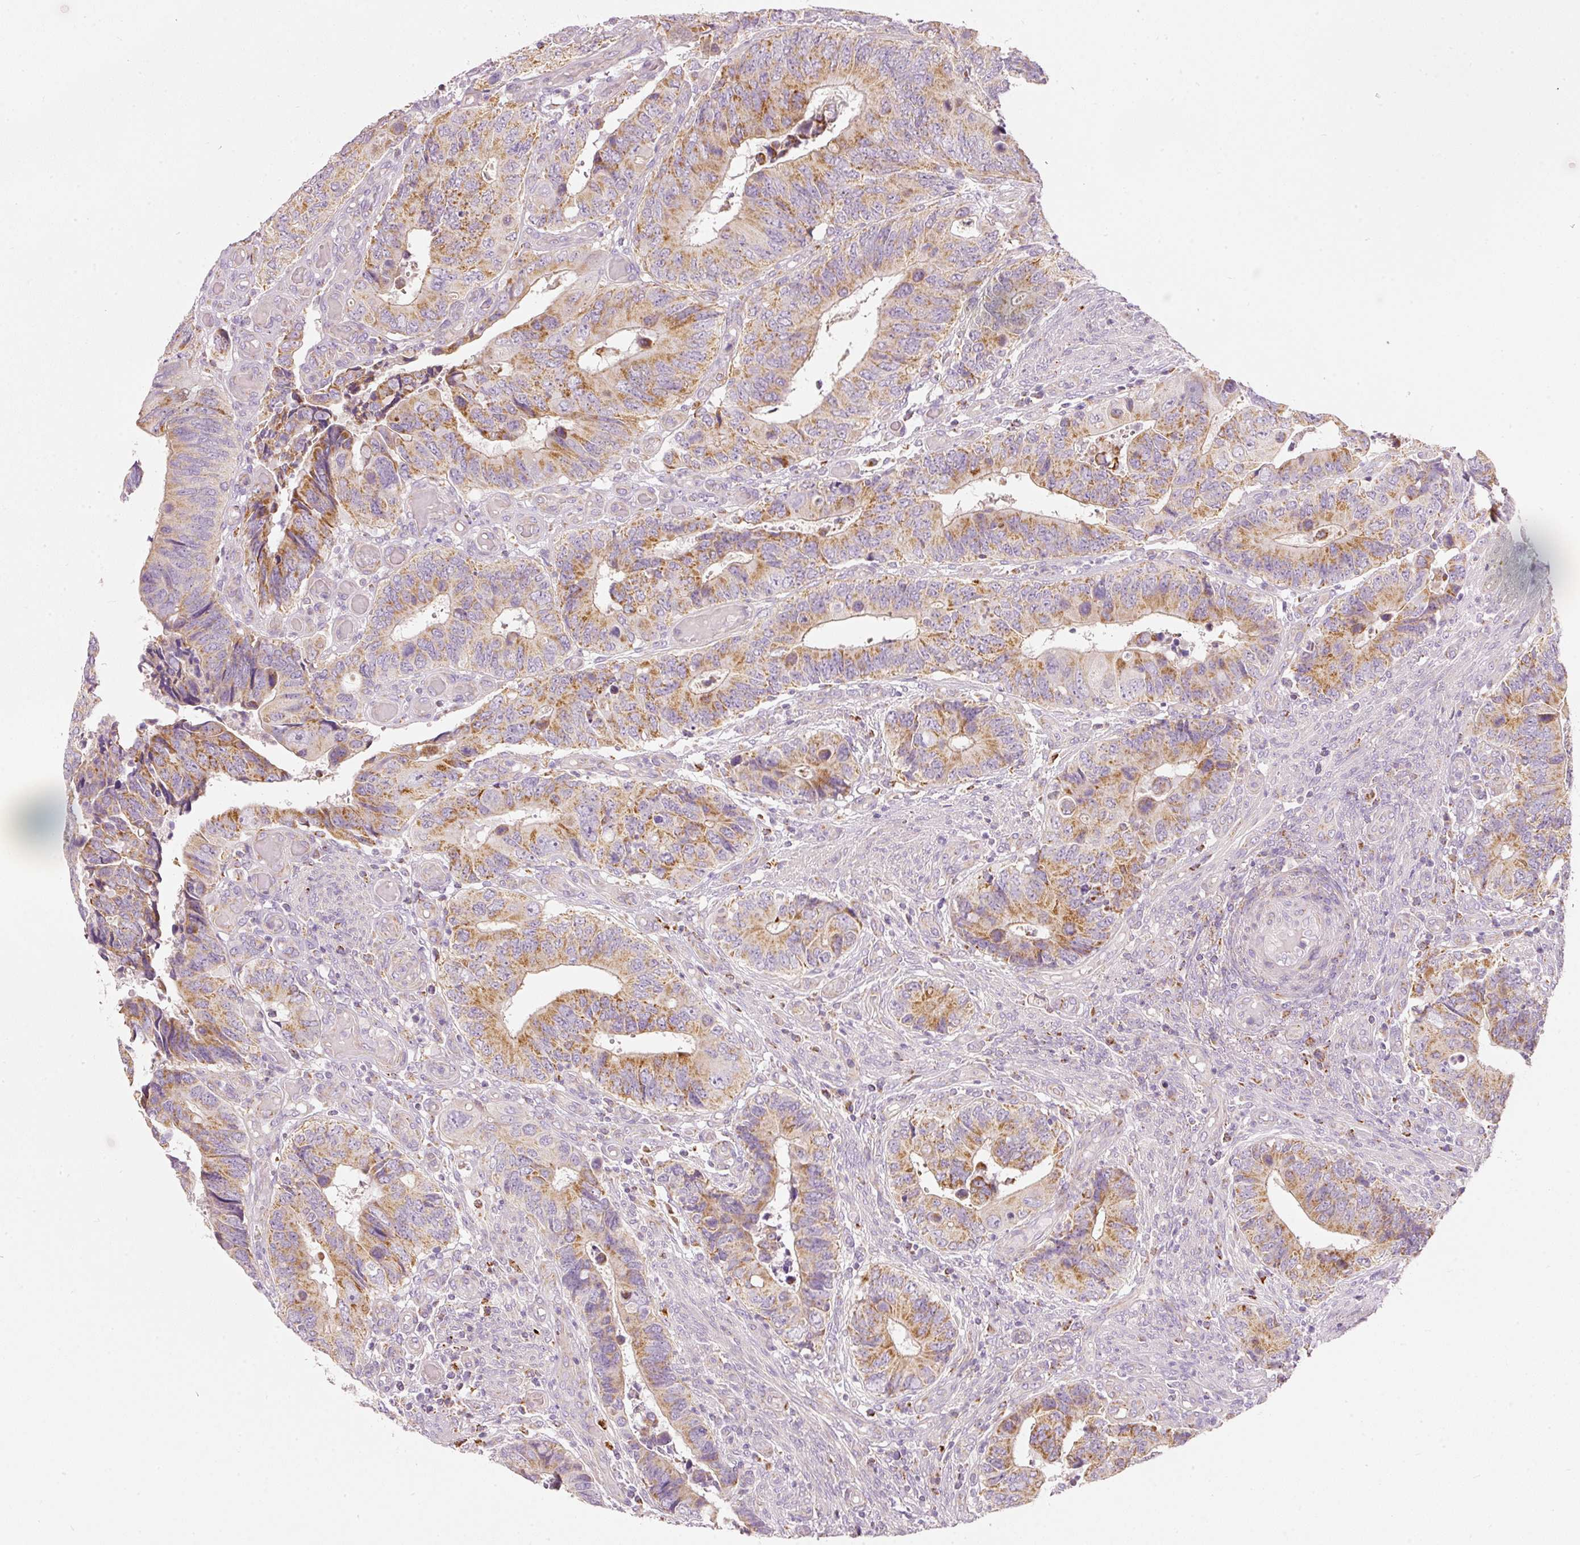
{"staining": {"intensity": "moderate", "quantity": ">75%", "location": "cytoplasmic/membranous"}, "tissue": "colorectal cancer", "cell_type": "Tumor cells", "image_type": "cancer", "snomed": [{"axis": "morphology", "description": "Adenocarcinoma, NOS"}, {"axis": "topography", "description": "Colon"}], "caption": "Immunohistochemical staining of human colorectal cancer exhibits medium levels of moderate cytoplasmic/membranous protein staining in approximately >75% of tumor cells.", "gene": "MTHFD2", "patient": {"sex": "male", "age": 87}}